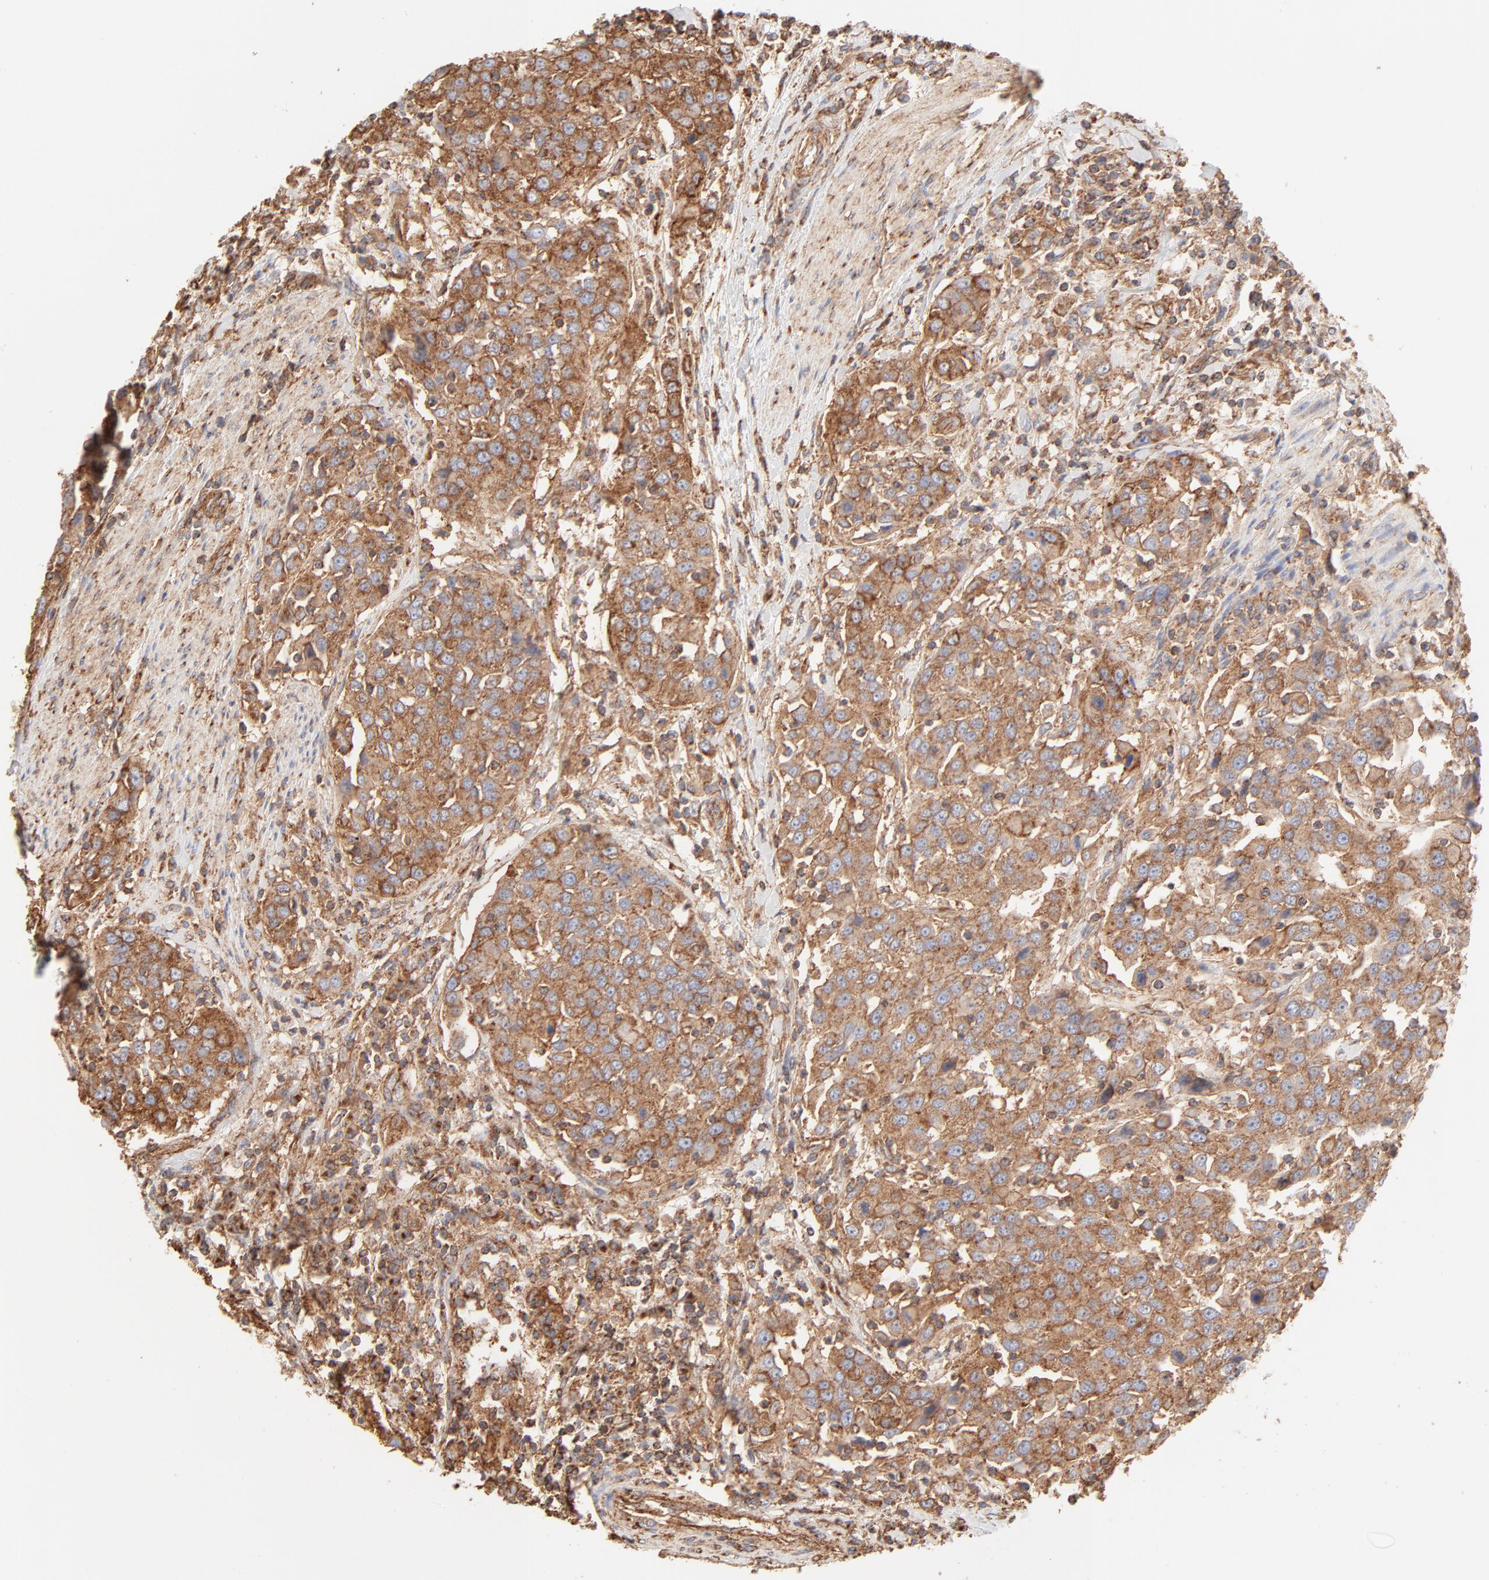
{"staining": {"intensity": "moderate", "quantity": ">75%", "location": "cytoplasmic/membranous"}, "tissue": "urothelial cancer", "cell_type": "Tumor cells", "image_type": "cancer", "snomed": [{"axis": "morphology", "description": "Urothelial carcinoma, High grade"}, {"axis": "topography", "description": "Urinary bladder"}], "caption": "Immunohistochemistry (IHC) histopathology image of neoplastic tissue: human urothelial carcinoma (high-grade) stained using IHC exhibits medium levels of moderate protein expression localized specifically in the cytoplasmic/membranous of tumor cells, appearing as a cytoplasmic/membranous brown color.", "gene": "CLTB", "patient": {"sex": "female", "age": 80}}